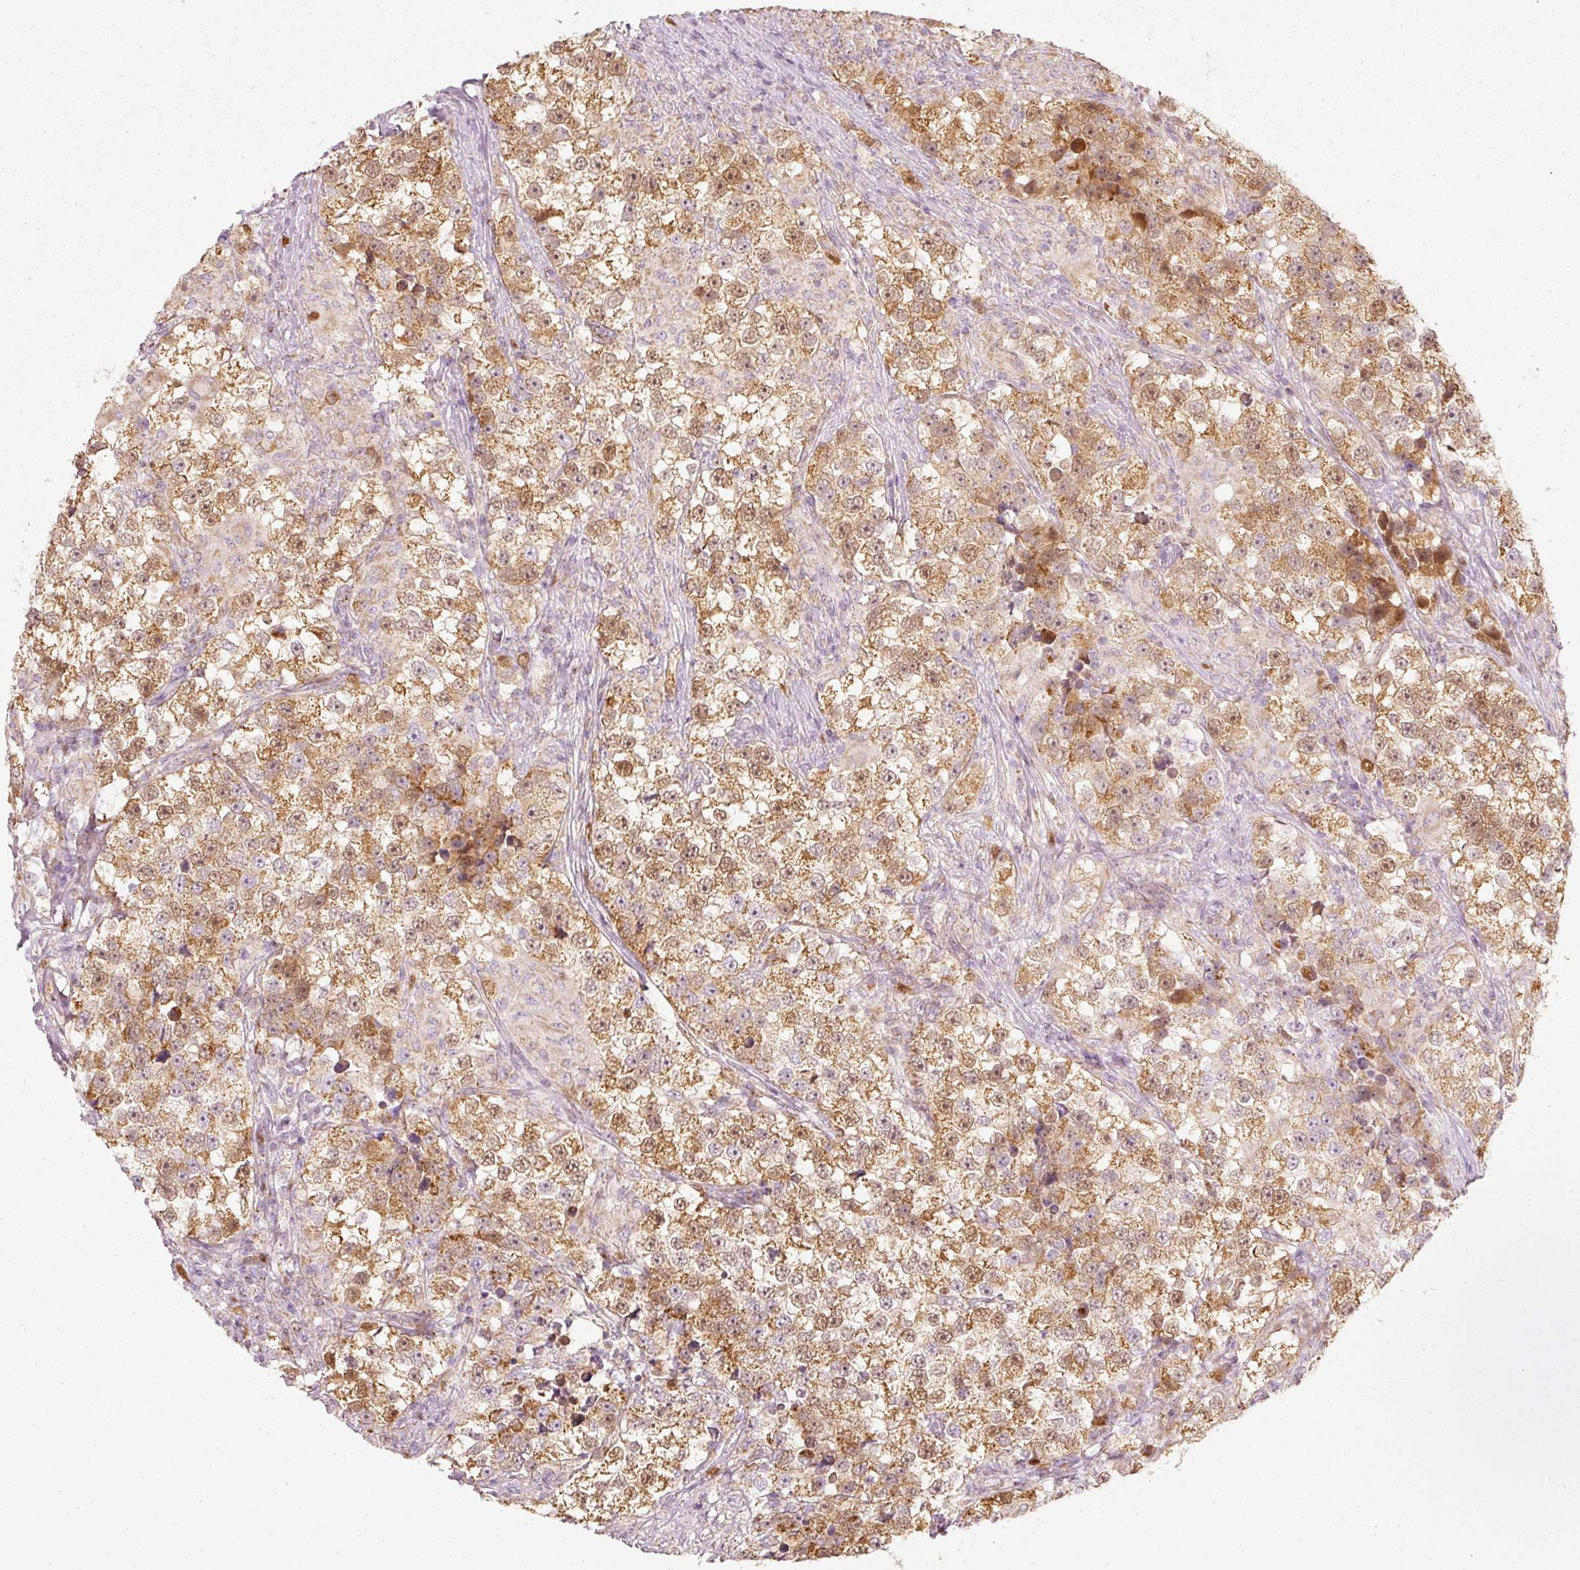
{"staining": {"intensity": "moderate", "quantity": ">75%", "location": "cytoplasmic/membranous,nuclear"}, "tissue": "testis cancer", "cell_type": "Tumor cells", "image_type": "cancer", "snomed": [{"axis": "morphology", "description": "Seminoma, NOS"}, {"axis": "topography", "description": "Testis"}], "caption": "A brown stain labels moderate cytoplasmic/membranous and nuclear staining of a protein in human testis cancer tumor cells. The staining is performed using DAB brown chromogen to label protein expression. The nuclei are counter-stained blue using hematoxylin.", "gene": "DUT", "patient": {"sex": "male", "age": 46}}